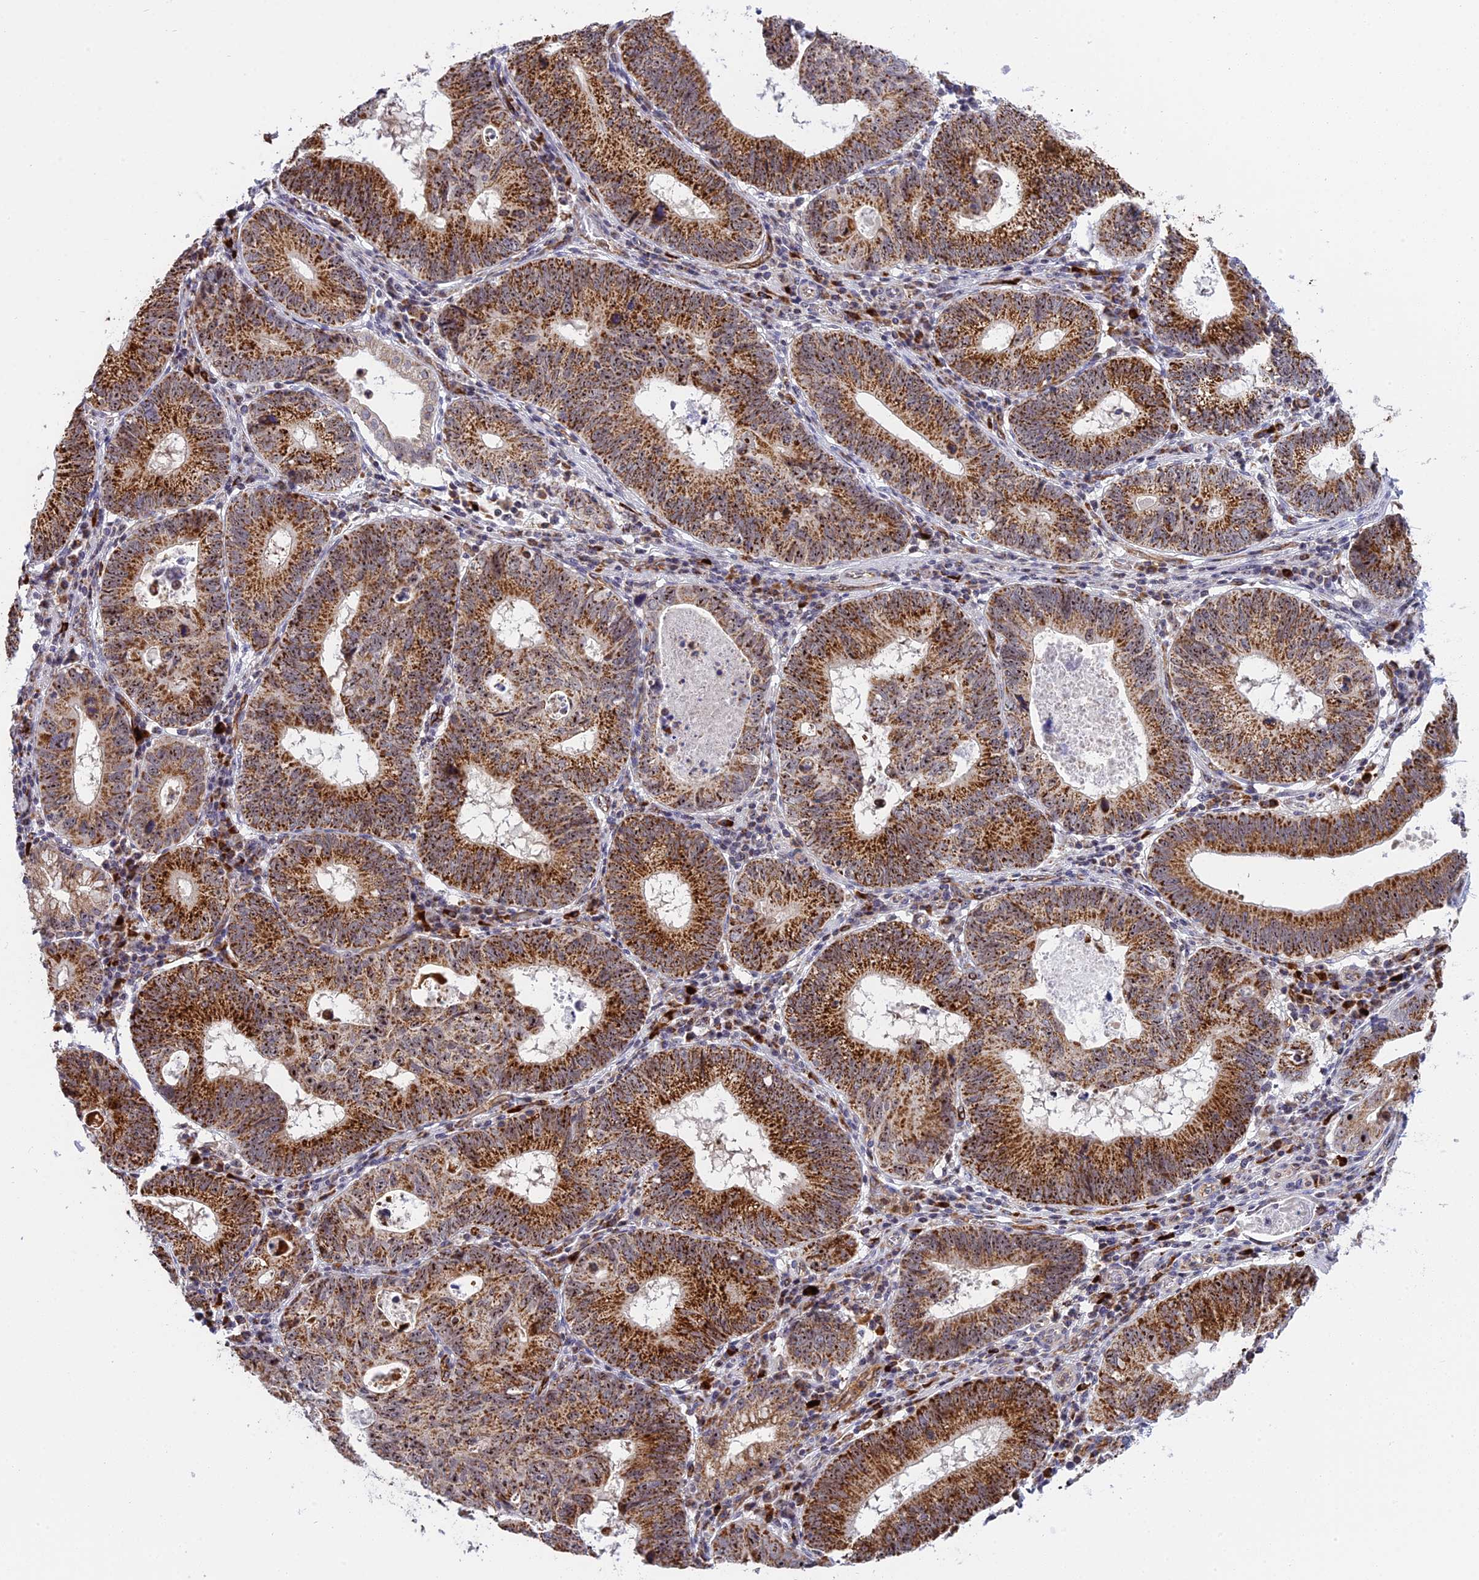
{"staining": {"intensity": "strong", "quantity": ">75%", "location": "cytoplasmic/membranous,nuclear"}, "tissue": "stomach cancer", "cell_type": "Tumor cells", "image_type": "cancer", "snomed": [{"axis": "morphology", "description": "Adenocarcinoma, NOS"}, {"axis": "topography", "description": "Stomach"}], "caption": "Stomach cancer stained with DAB IHC reveals high levels of strong cytoplasmic/membranous and nuclear positivity in about >75% of tumor cells. The protein of interest is stained brown, and the nuclei are stained in blue (DAB IHC with brightfield microscopy, high magnification).", "gene": "MPND", "patient": {"sex": "male", "age": 59}}